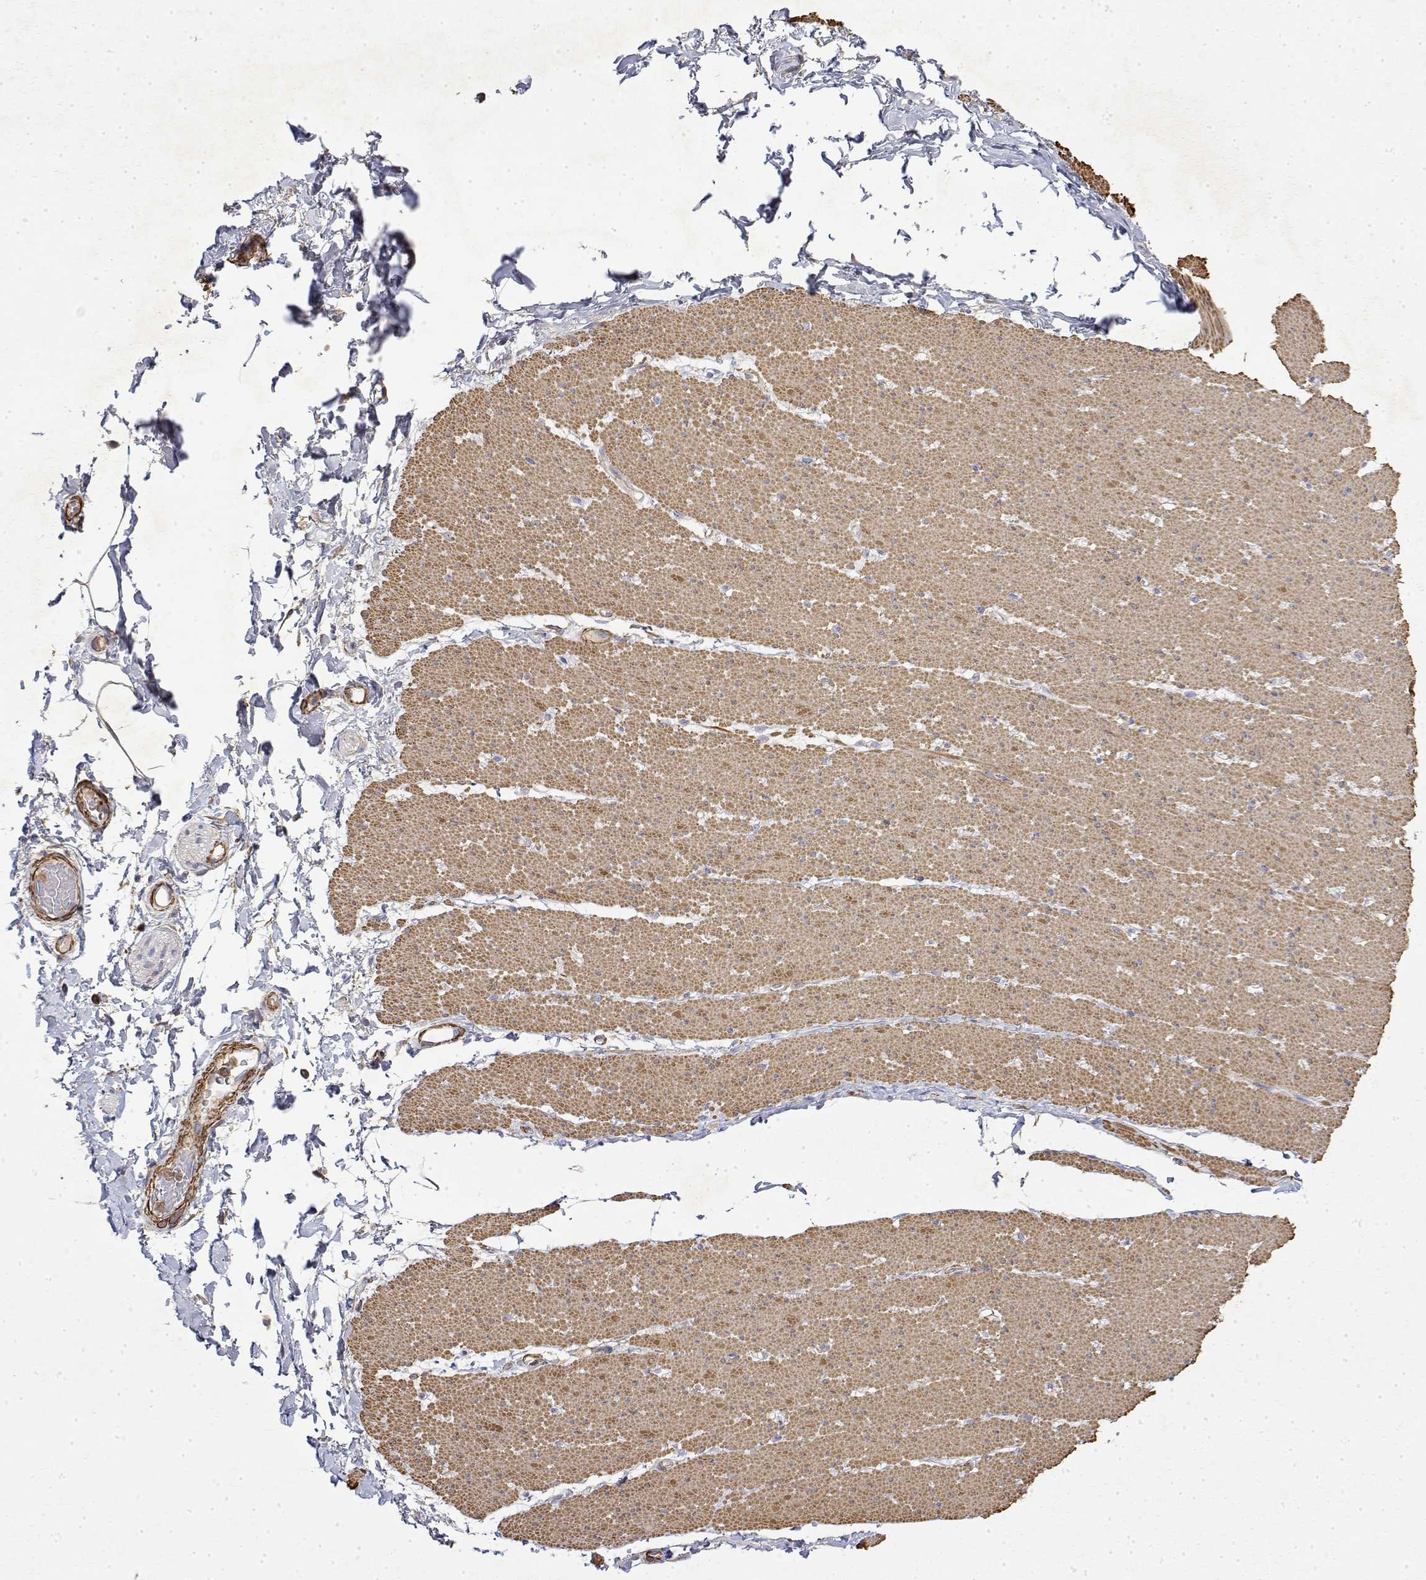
{"staining": {"intensity": "moderate", "quantity": ">75%", "location": "cytoplasmic/membranous"}, "tissue": "smooth muscle", "cell_type": "Smooth muscle cells", "image_type": "normal", "snomed": [{"axis": "morphology", "description": "Normal tissue, NOS"}, {"axis": "topography", "description": "Smooth muscle"}, {"axis": "topography", "description": "Rectum"}], "caption": "High-magnification brightfield microscopy of unremarkable smooth muscle stained with DAB (3,3'-diaminobenzidine) (brown) and counterstained with hematoxylin (blue). smooth muscle cells exhibit moderate cytoplasmic/membranous staining is present in approximately>75% of cells. (Brightfield microscopy of DAB IHC at high magnification).", "gene": "SOWAHD", "patient": {"sex": "male", "age": 53}}